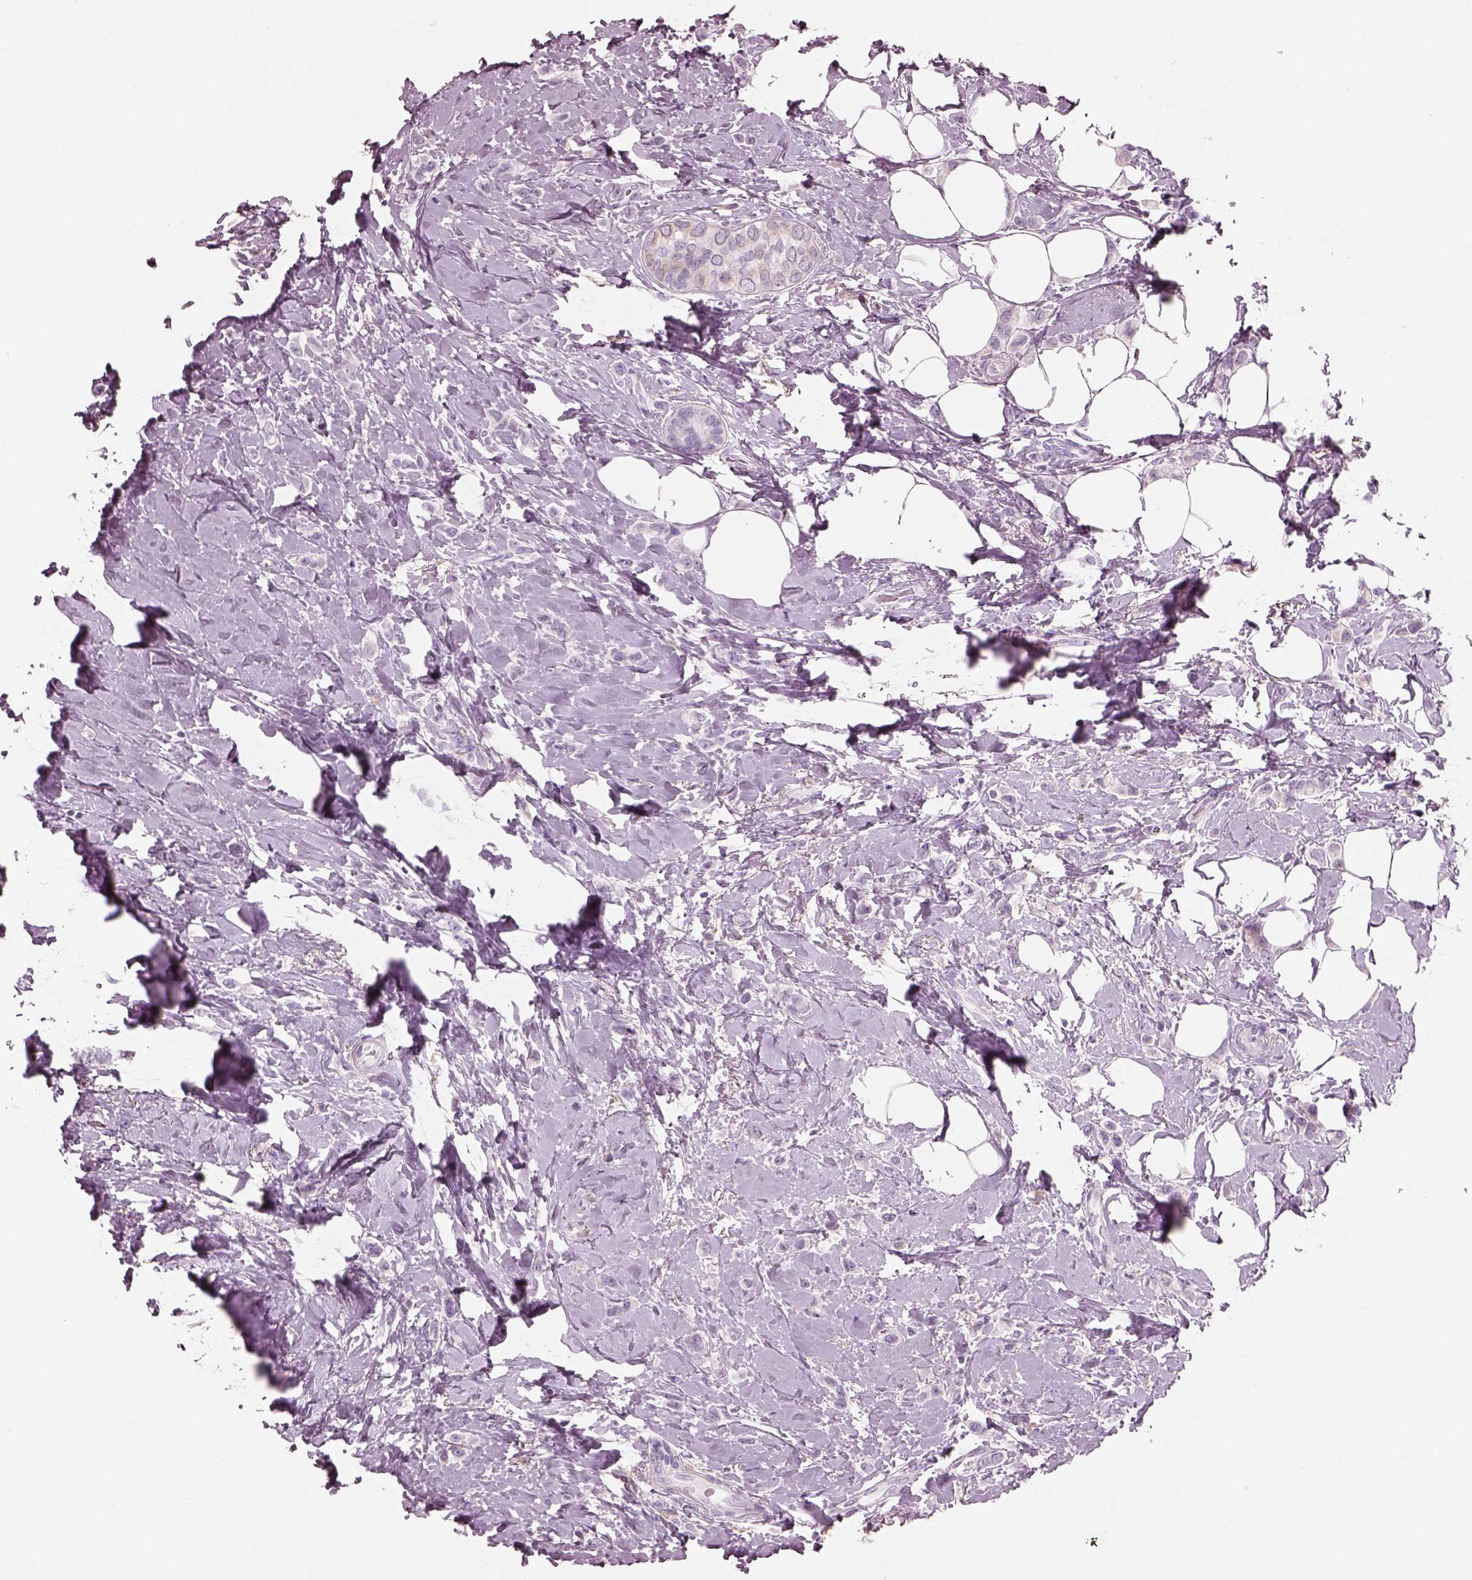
{"staining": {"intensity": "negative", "quantity": "none", "location": "none"}, "tissue": "breast cancer", "cell_type": "Tumor cells", "image_type": "cancer", "snomed": [{"axis": "morphology", "description": "Lobular carcinoma"}, {"axis": "topography", "description": "Breast"}], "caption": "Tumor cells are negative for protein expression in human lobular carcinoma (breast). Brightfield microscopy of immunohistochemistry (IHC) stained with DAB (brown) and hematoxylin (blue), captured at high magnification.", "gene": "SLC27A2", "patient": {"sex": "female", "age": 66}}